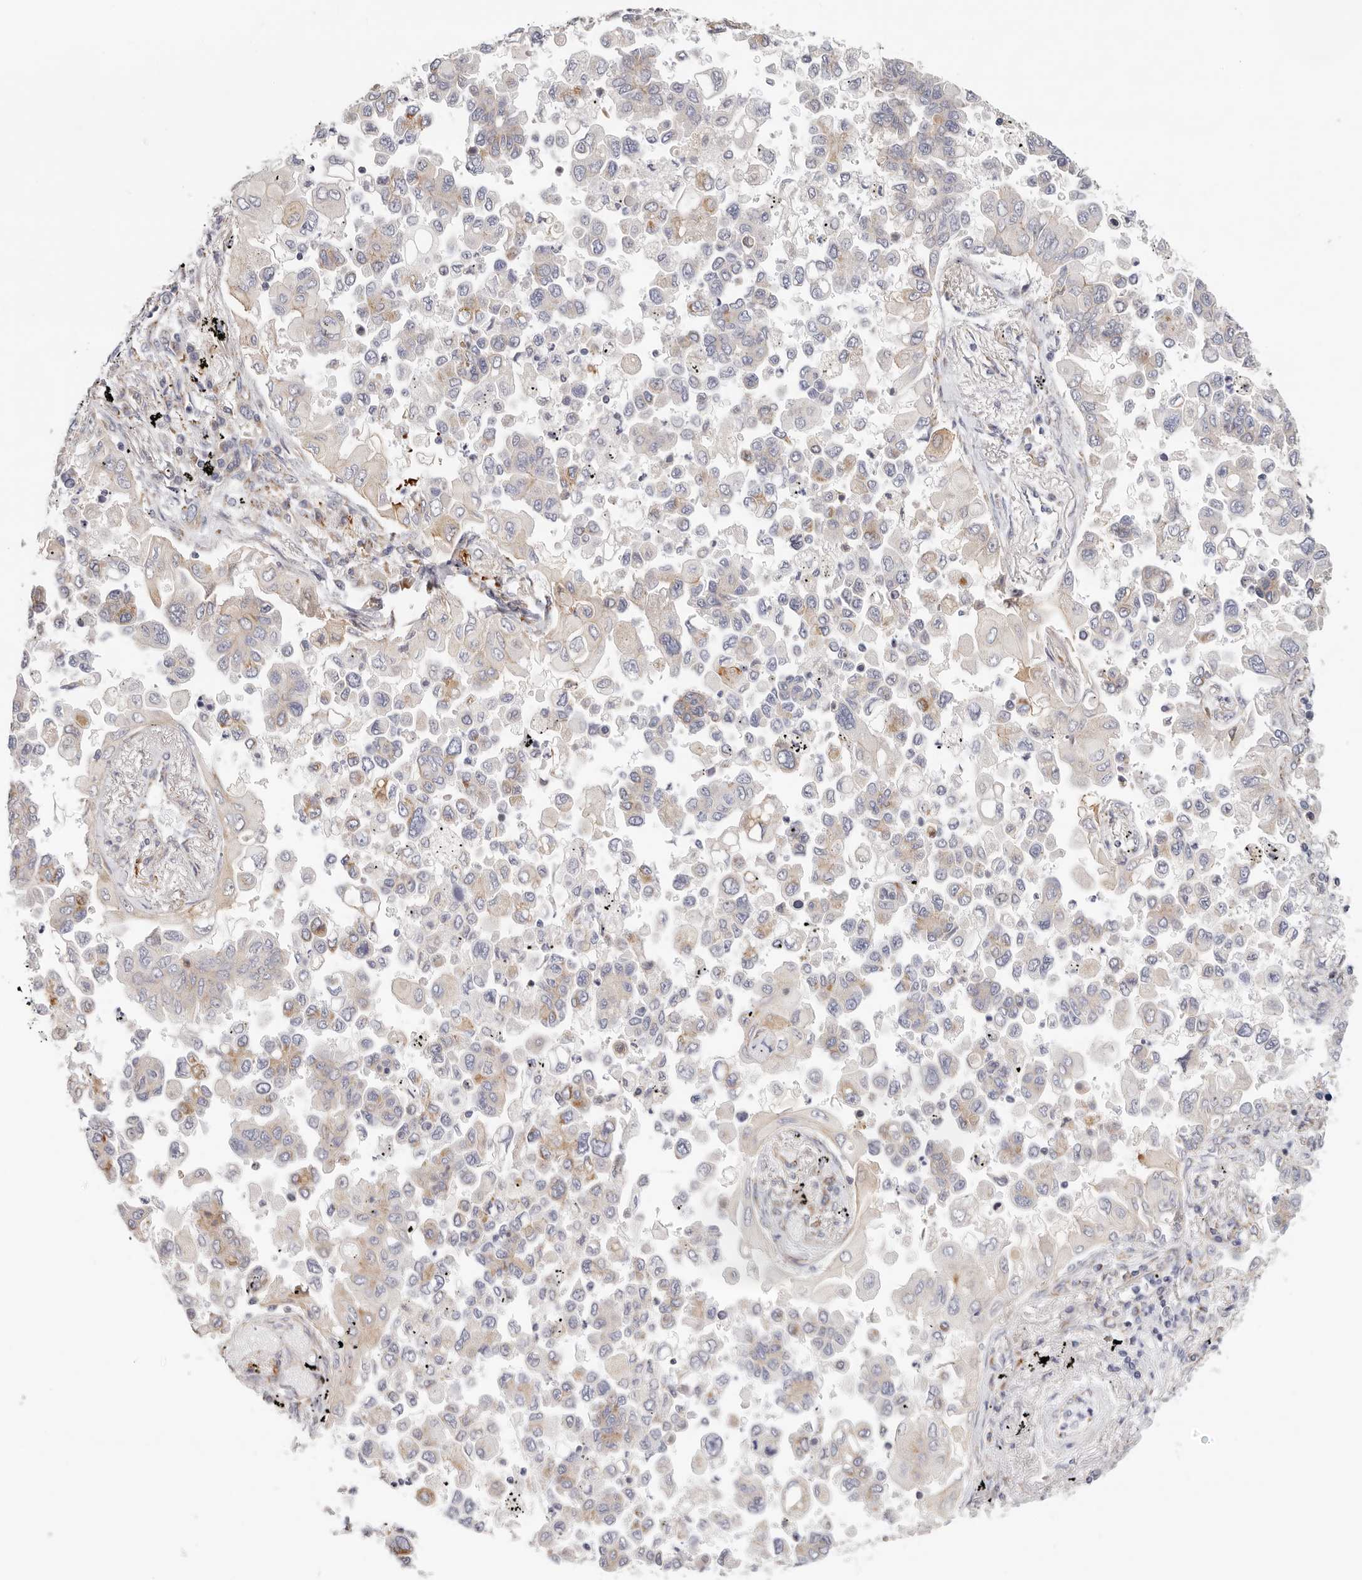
{"staining": {"intensity": "weak", "quantity": "25%-75%", "location": "cytoplasmic/membranous"}, "tissue": "lung cancer", "cell_type": "Tumor cells", "image_type": "cancer", "snomed": [{"axis": "morphology", "description": "Adenocarcinoma, NOS"}, {"axis": "topography", "description": "Lung"}], "caption": "A histopathology image of lung cancer stained for a protein exhibits weak cytoplasmic/membranous brown staining in tumor cells. (DAB IHC, brown staining for protein, blue staining for nuclei).", "gene": "AFDN", "patient": {"sex": "female", "age": 67}}